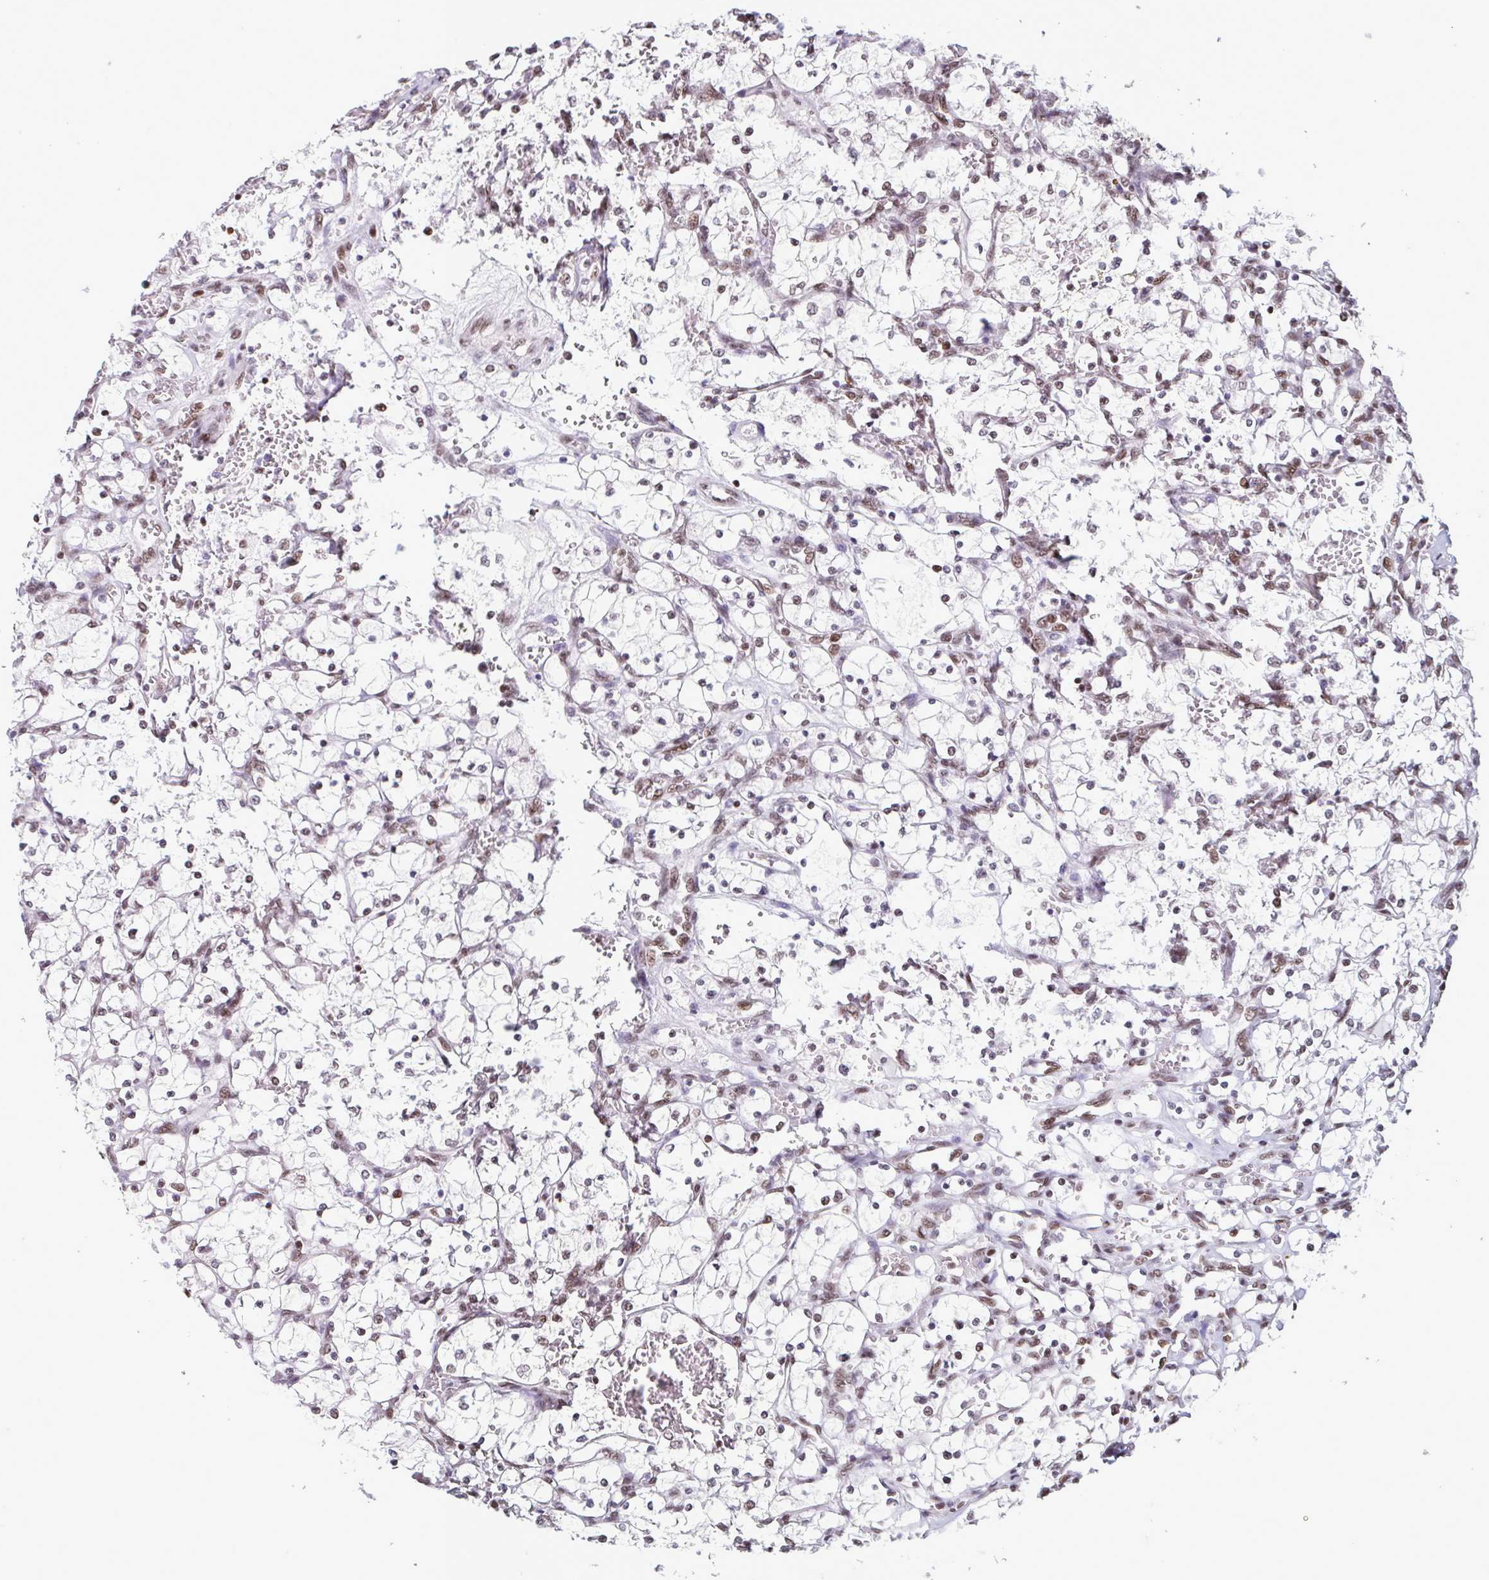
{"staining": {"intensity": "weak", "quantity": "<25%", "location": "nuclear"}, "tissue": "renal cancer", "cell_type": "Tumor cells", "image_type": "cancer", "snomed": [{"axis": "morphology", "description": "Adenocarcinoma, NOS"}, {"axis": "topography", "description": "Kidney"}], "caption": "Protein analysis of renal adenocarcinoma exhibits no significant expression in tumor cells.", "gene": "TIMM21", "patient": {"sex": "female", "age": 69}}